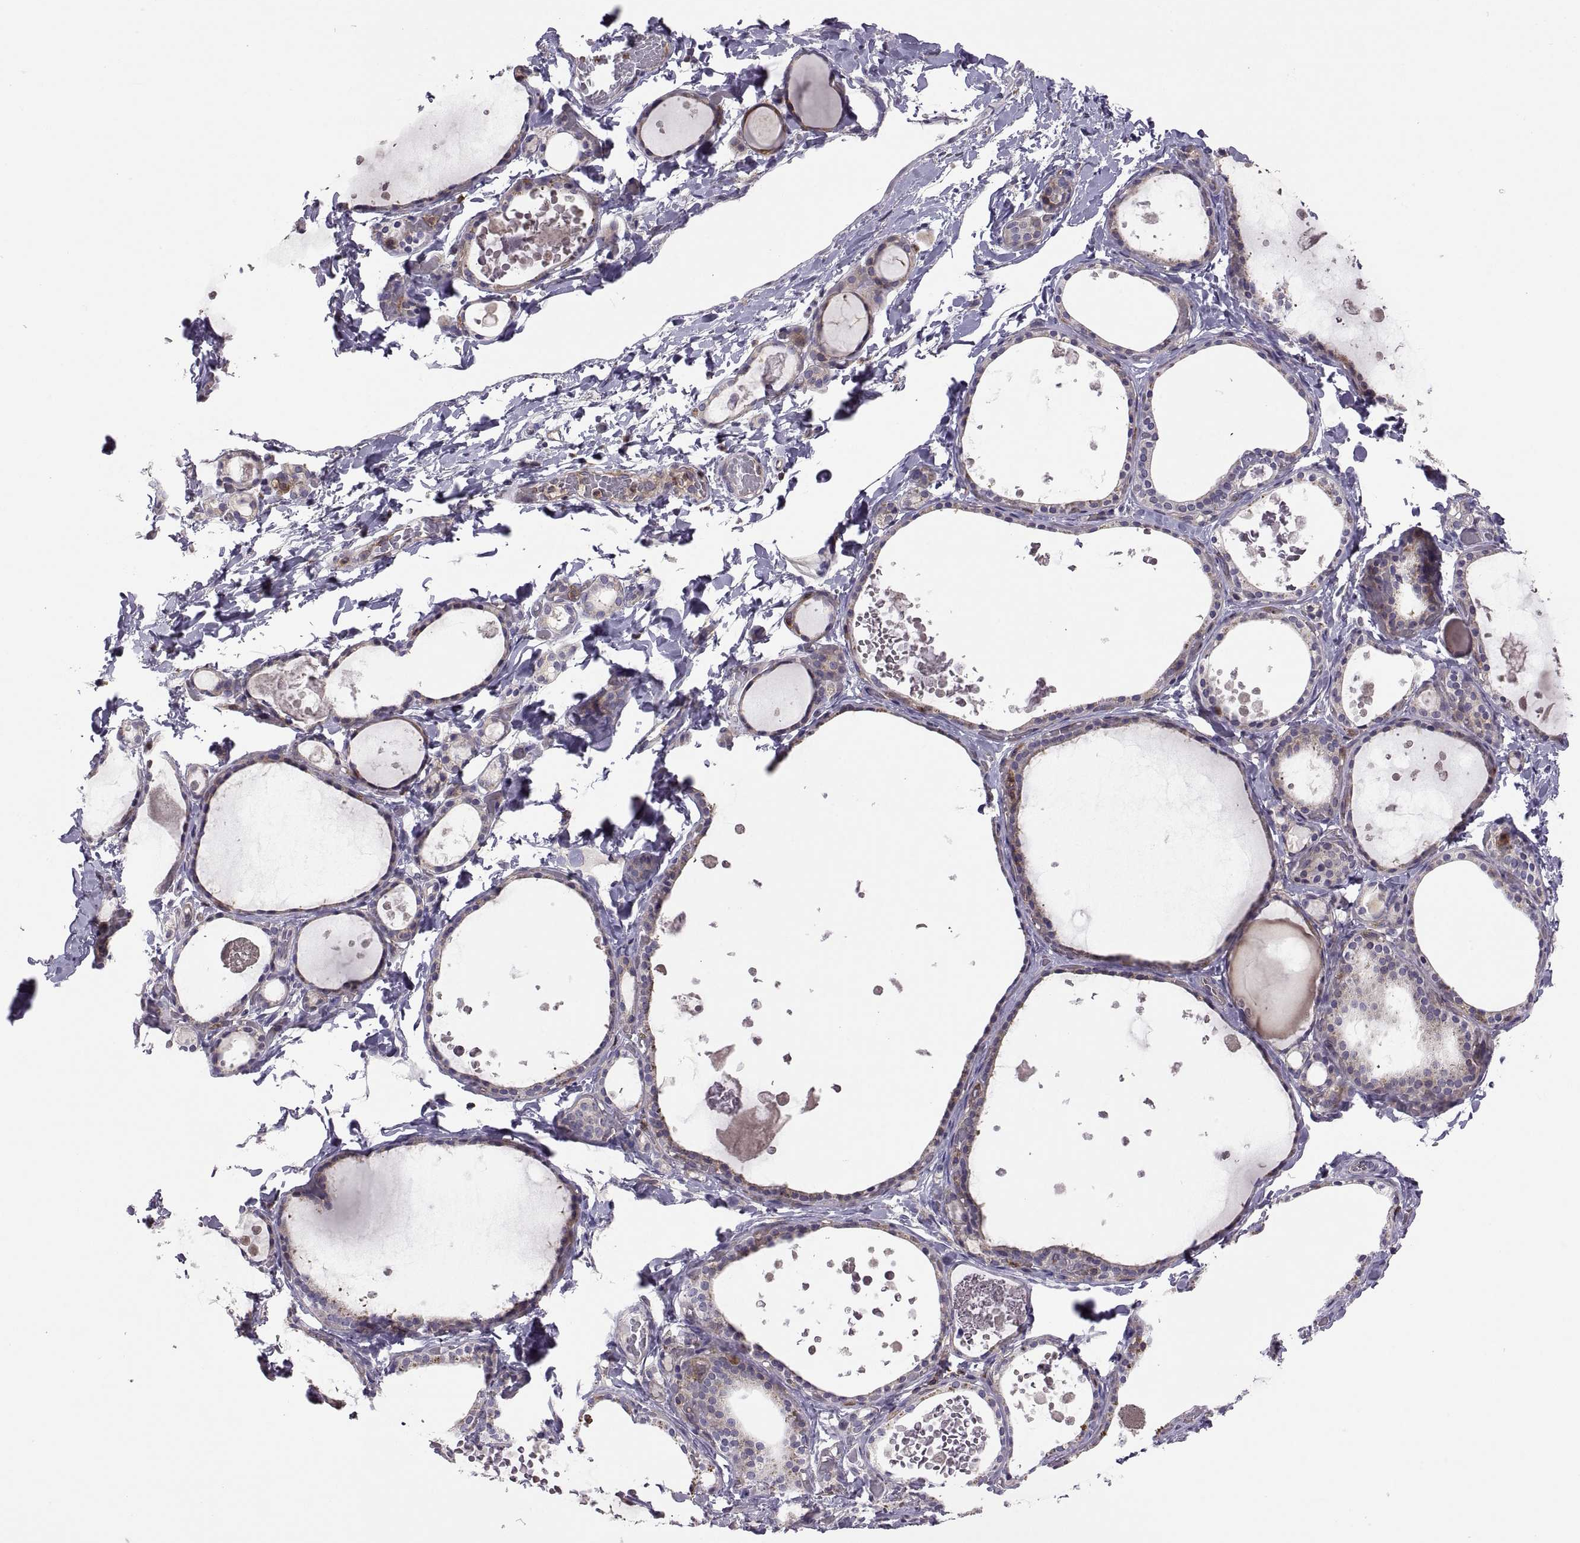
{"staining": {"intensity": "moderate", "quantity": "25%-75%", "location": "cytoplasmic/membranous"}, "tissue": "thyroid gland", "cell_type": "Glandular cells", "image_type": "normal", "snomed": [{"axis": "morphology", "description": "Normal tissue, NOS"}, {"axis": "topography", "description": "Thyroid gland"}], "caption": "An immunohistochemistry (IHC) micrograph of benign tissue is shown. Protein staining in brown highlights moderate cytoplasmic/membranous positivity in thyroid gland within glandular cells. The staining was performed using DAB to visualize the protein expression in brown, while the nuclei were stained in blue with hematoxylin (Magnification: 20x).", "gene": "SPATA32", "patient": {"sex": "female", "age": 56}}